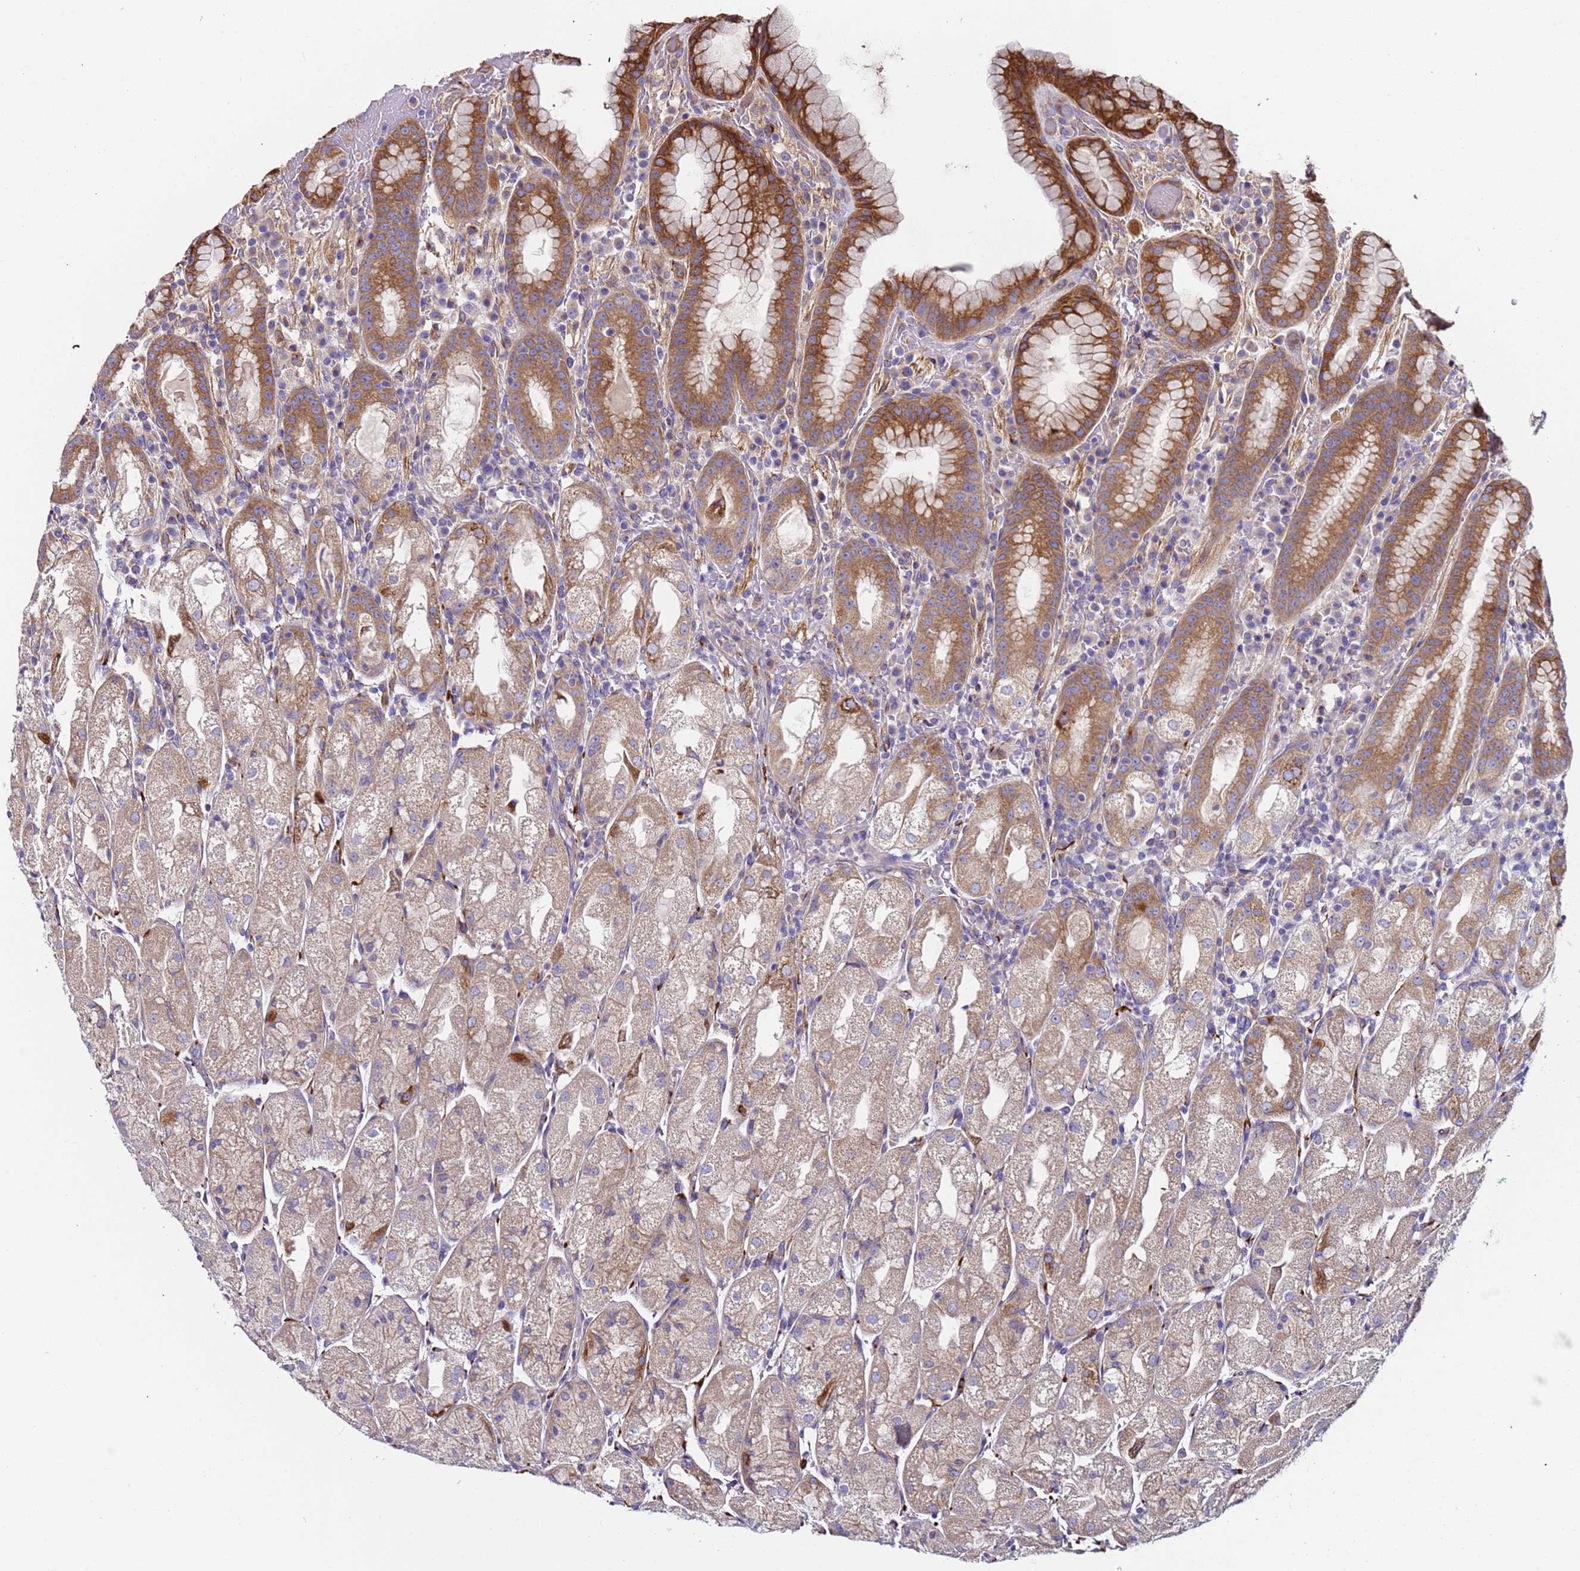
{"staining": {"intensity": "moderate", "quantity": "25%-75%", "location": "cytoplasmic/membranous"}, "tissue": "stomach", "cell_type": "Glandular cells", "image_type": "normal", "snomed": [{"axis": "morphology", "description": "Normal tissue, NOS"}, {"axis": "topography", "description": "Stomach, upper"}], "caption": "Approximately 25%-75% of glandular cells in benign stomach display moderate cytoplasmic/membranous protein positivity as visualized by brown immunohistochemical staining.", "gene": "PAQR7", "patient": {"sex": "male", "age": 52}}